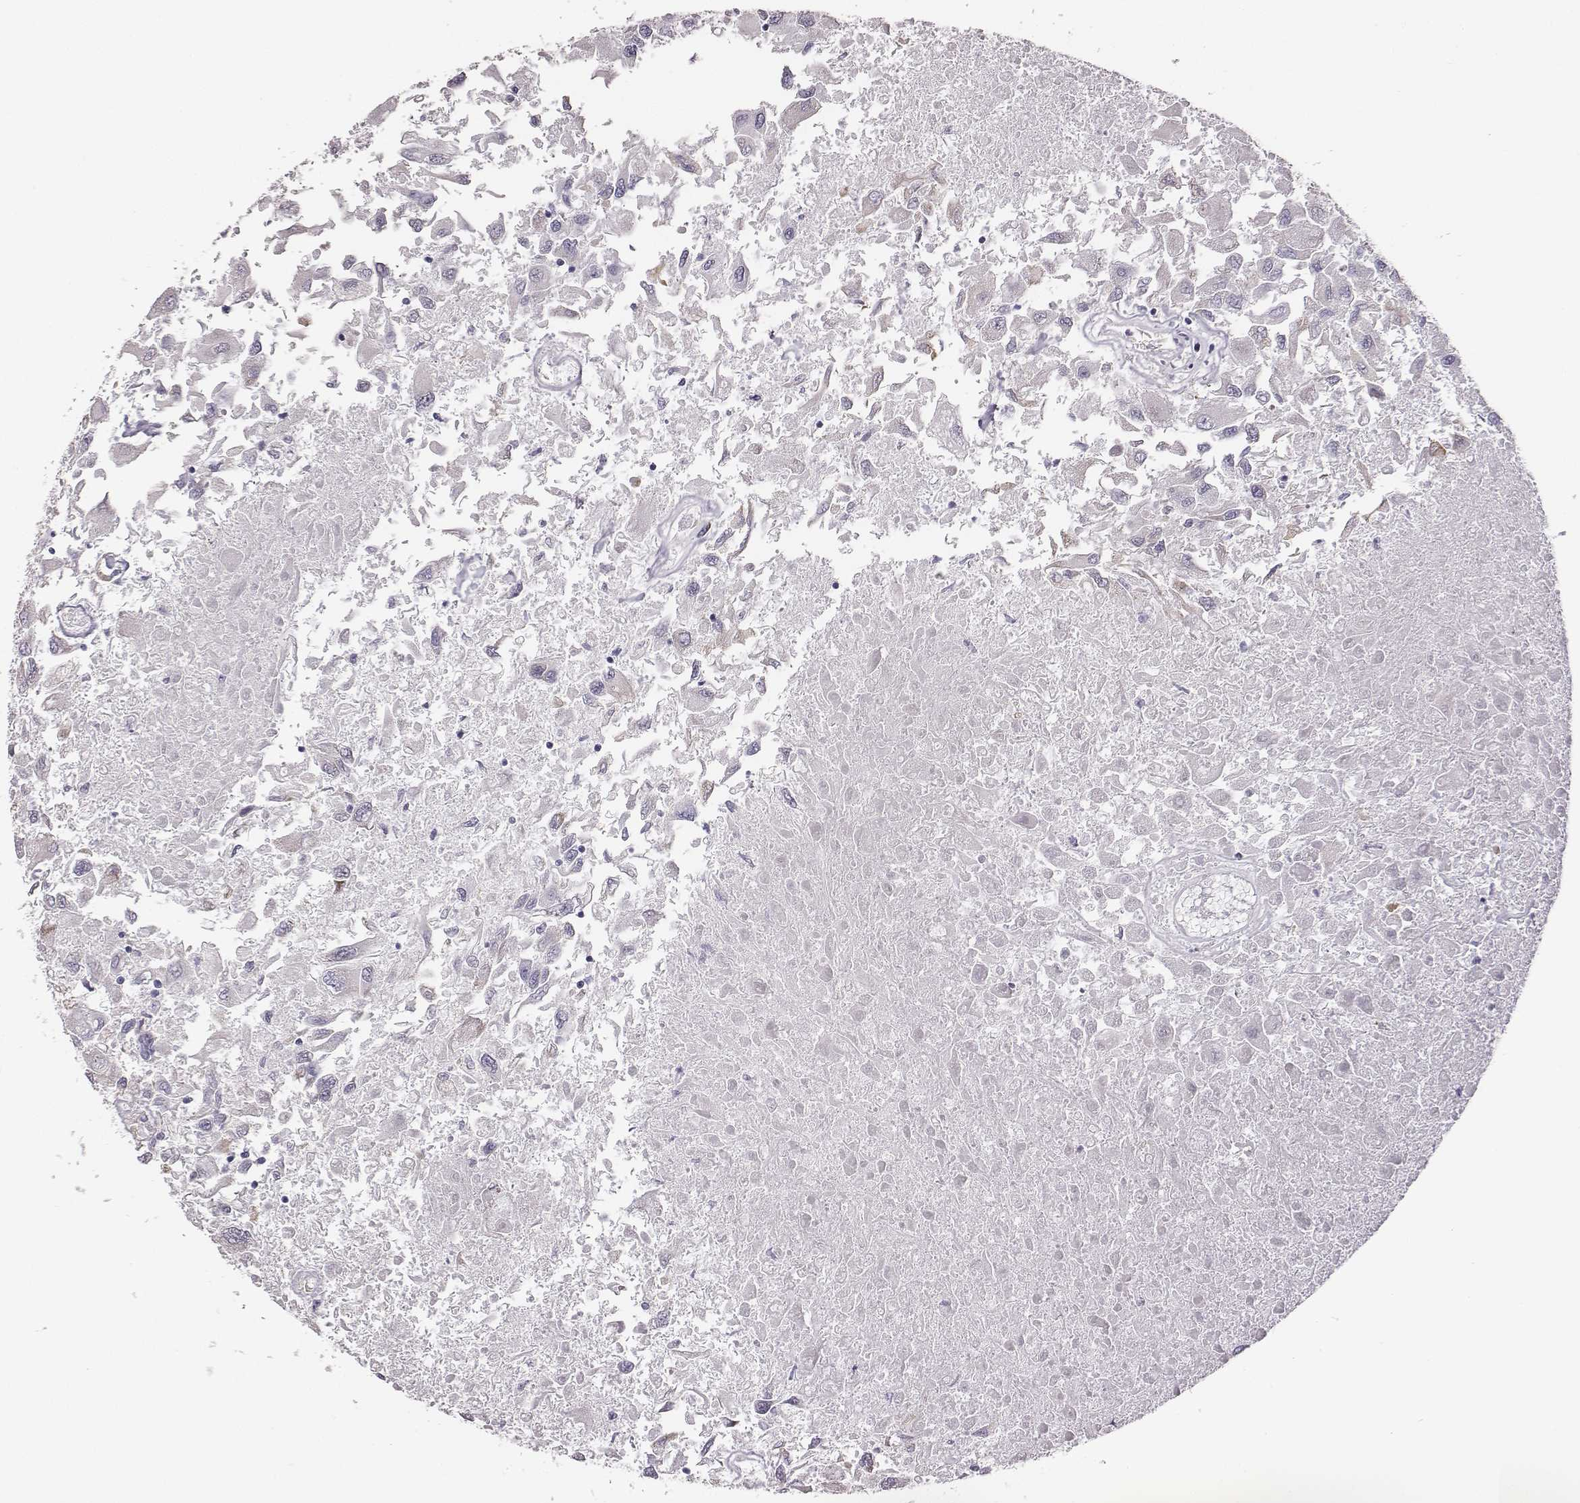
{"staining": {"intensity": "negative", "quantity": "none", "location": "none"}, "tissue": "renal cancer", "cell_type": "Tumor cells", "image_type": "cancer", "snomed": [{"axis": "morphology", "description": "Adenocarcinoma, NOS"}, {"axis": "topography", "description": "Kidney"}], "caption": "This is a image of IHC staining of renal cancer (adenocarcinoma), which shows no staining in tumor cells. Brightfield microscopy of immunohistochemistry stained with DAB (3,3'-diaminobenzidine) (brown) and hematoxylin (blue), captured at high magnification.", "gene": "GUCA1A", "patient": {"sex": "female", "age": 76}}